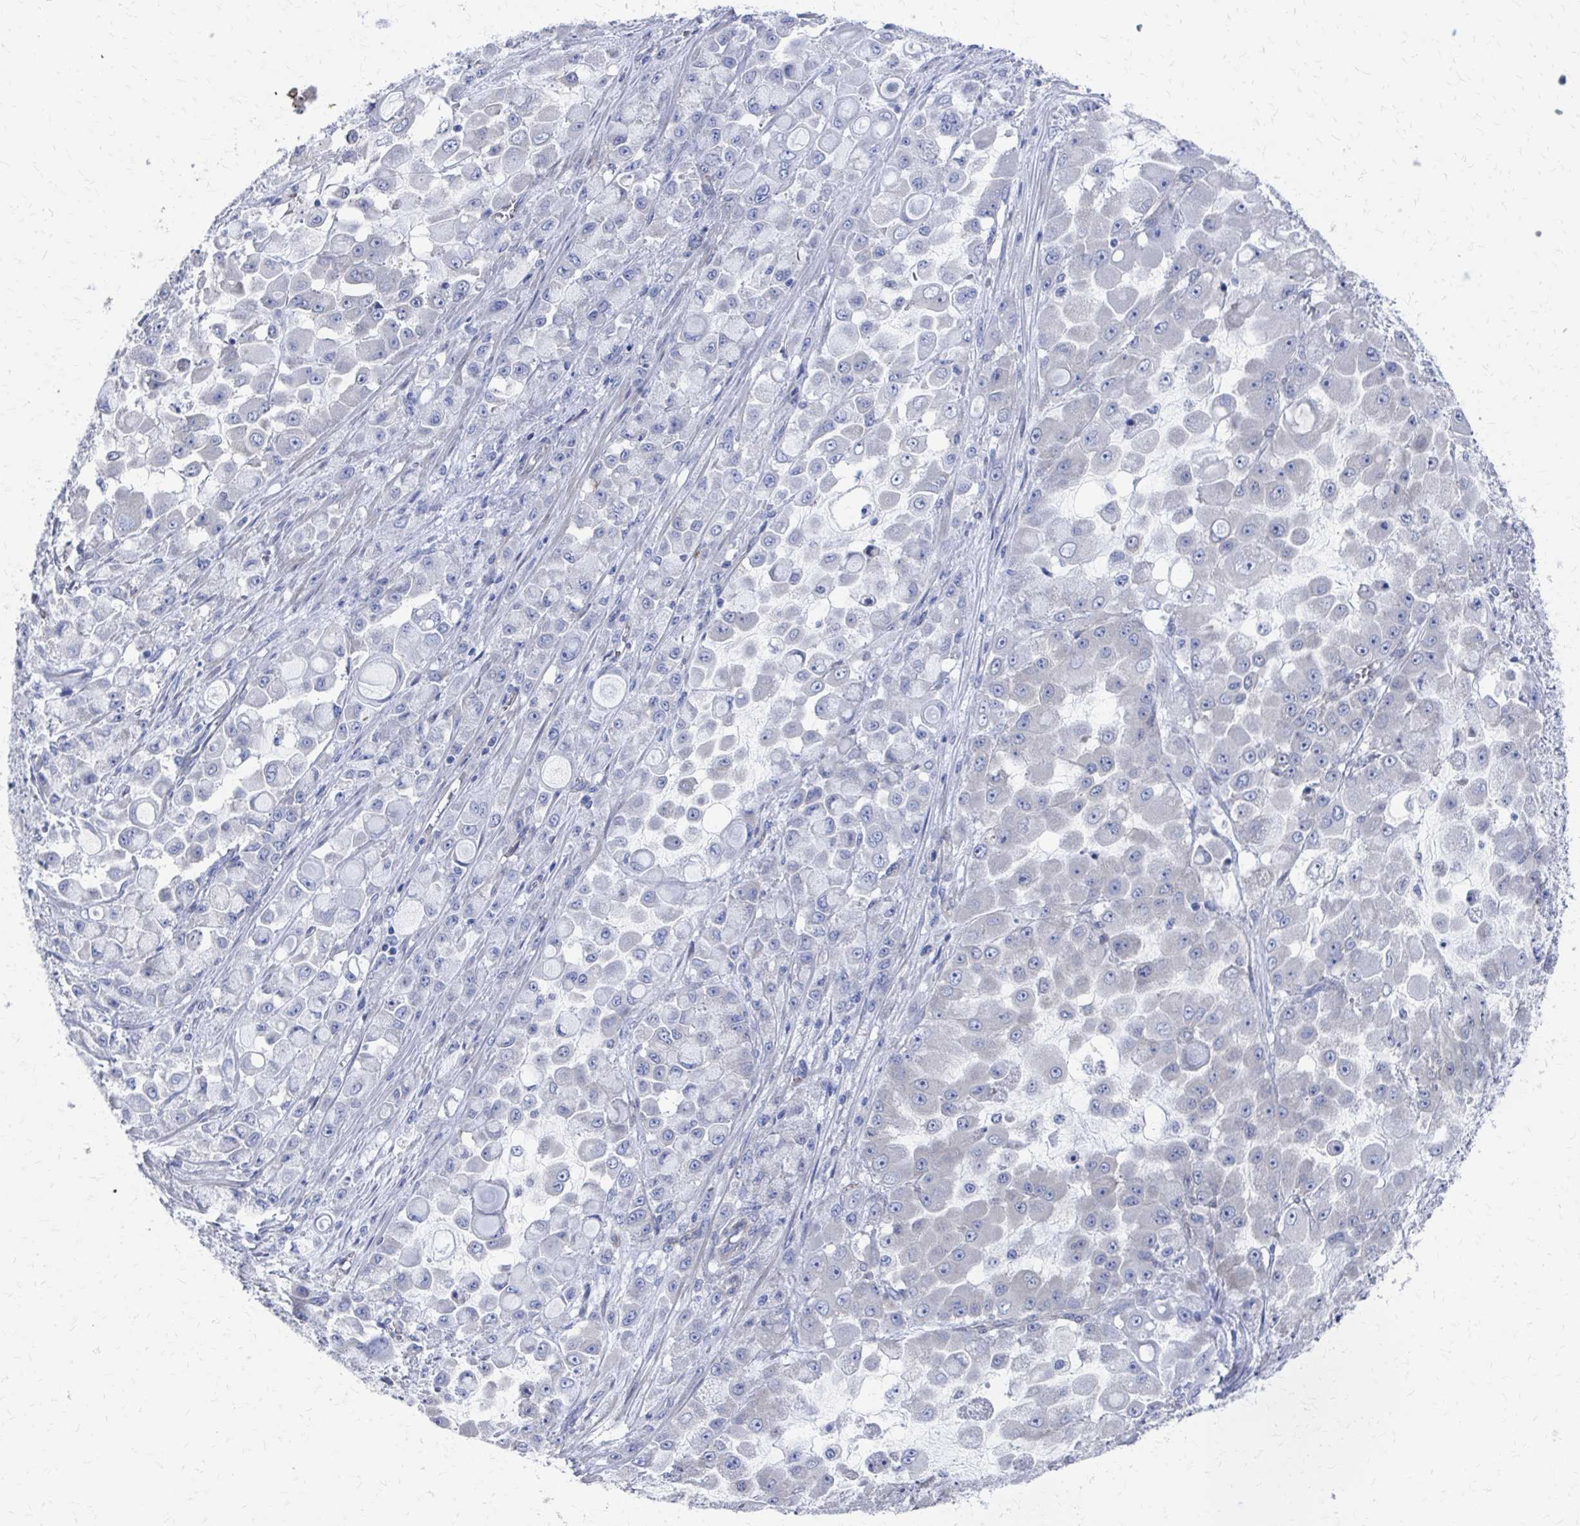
{"staining": {"intensity": "negative", "quantity": "none", "location": "none"}, "tissue": "stomach cancer", "cell_type": "Tumor cells", "image_type": "cancer", "snomed": [{"axis": "morphology", "description": "Adenocarcinoma, NOS"}, {"axis": "topography", "description": "Stomach"}], "caption": "Tumor cells show no significant protein staining in stomach cancer. The staining is performed using DAB brown chromogen with nuclei counter-stained in using hematoxylin.", "gene": "PLEKHG7", "patient": {"sex": "female", "age": 76}}